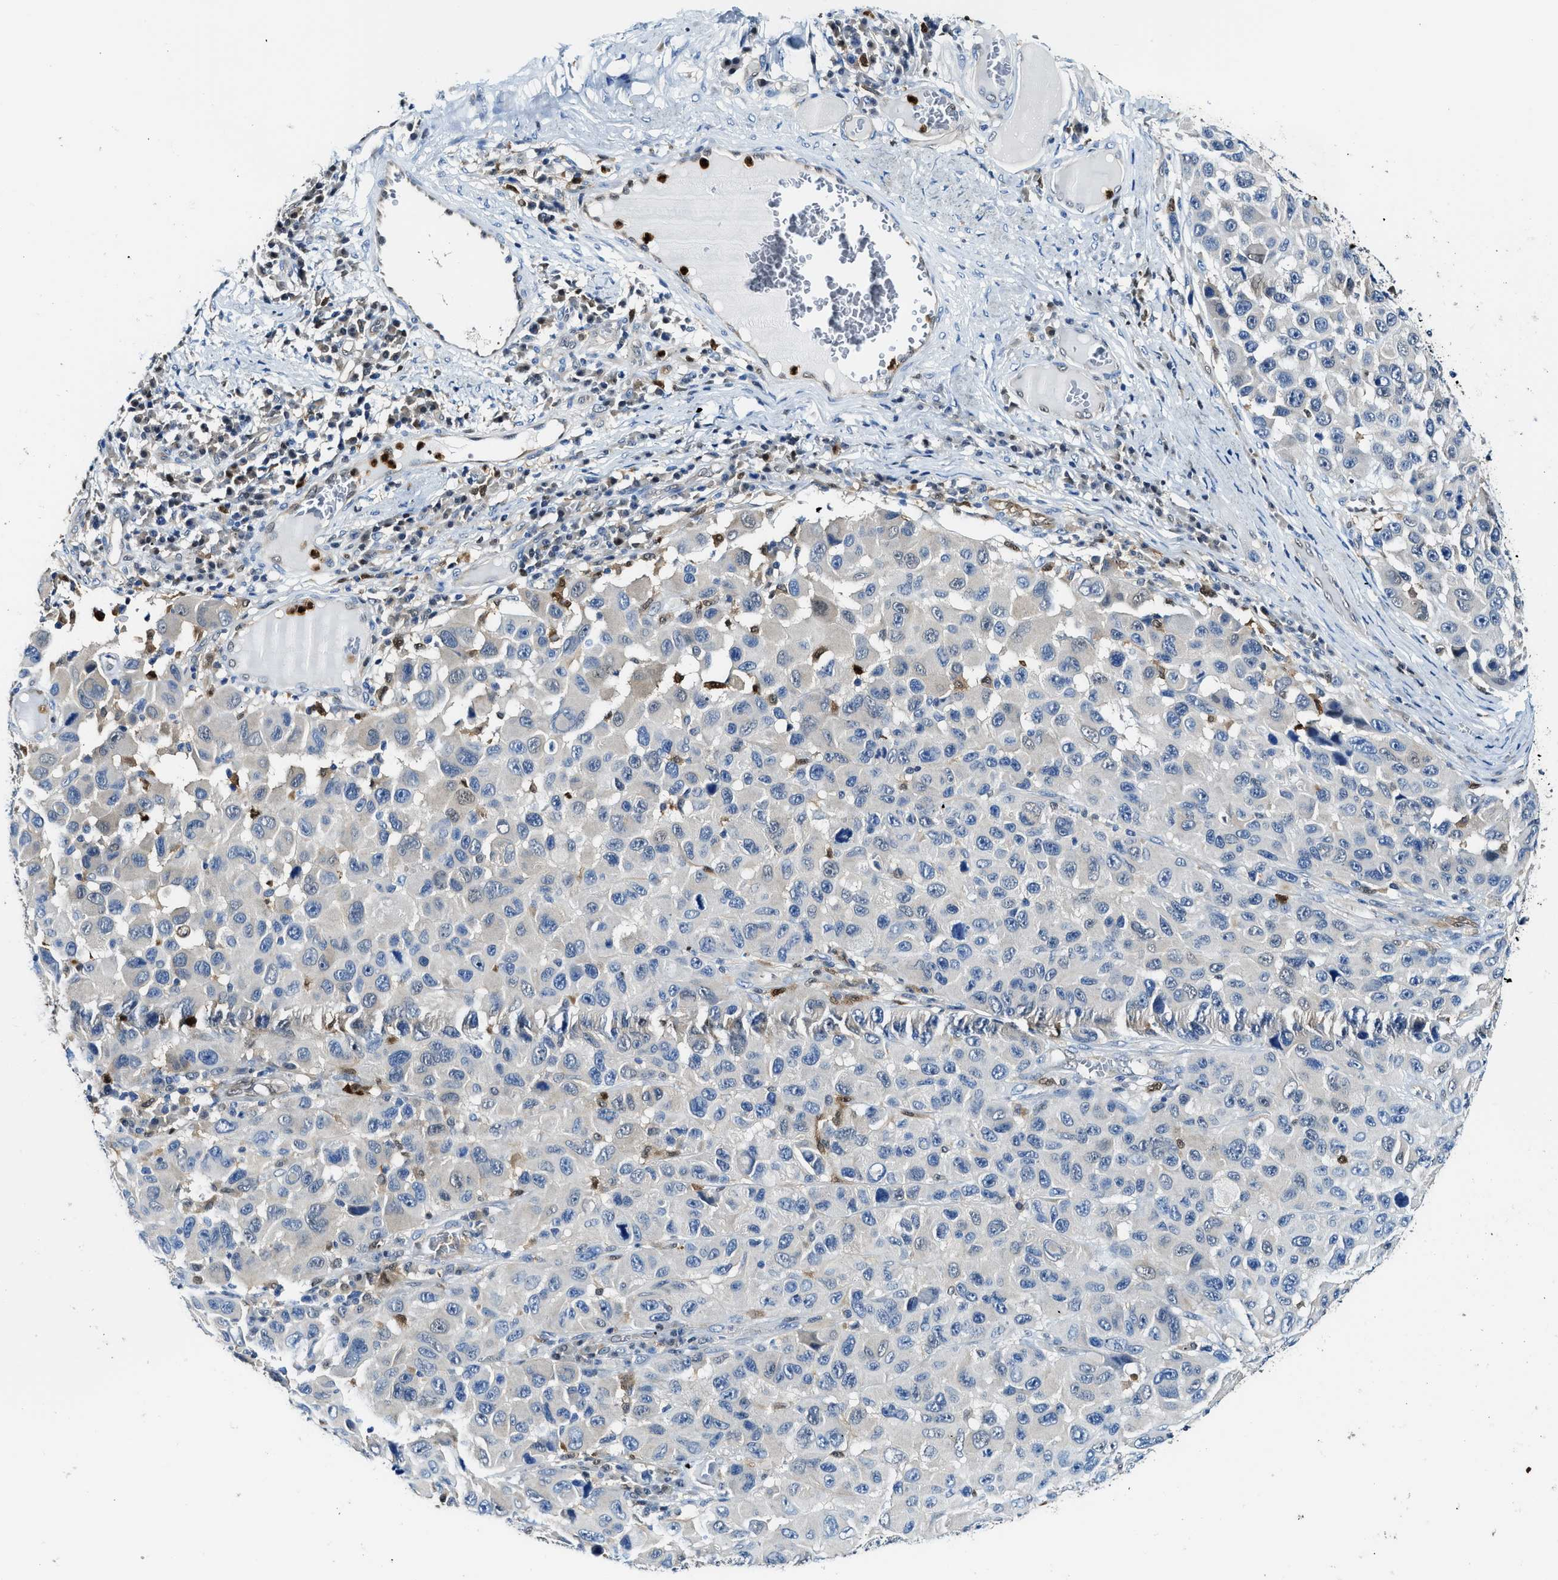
{"staining": {"intensity": "weak", "quantity": "<25%", "location": "nuclear"}, "tissue": "melanoma", "cell_type": "Tumor cells", "image_type": "cancer", "snomed": [{"axis": "morphology", "description": "Malignant melanoma, NOS"}, {"axis": "topography", "description": "Skin"}], "caption": "The micrograph reveals no staining of tumor cells in malignant melanoma. Nuclei are stained in blue.", "gene": "LTA4H", "patient": {"sex": "male", "age": 53}}